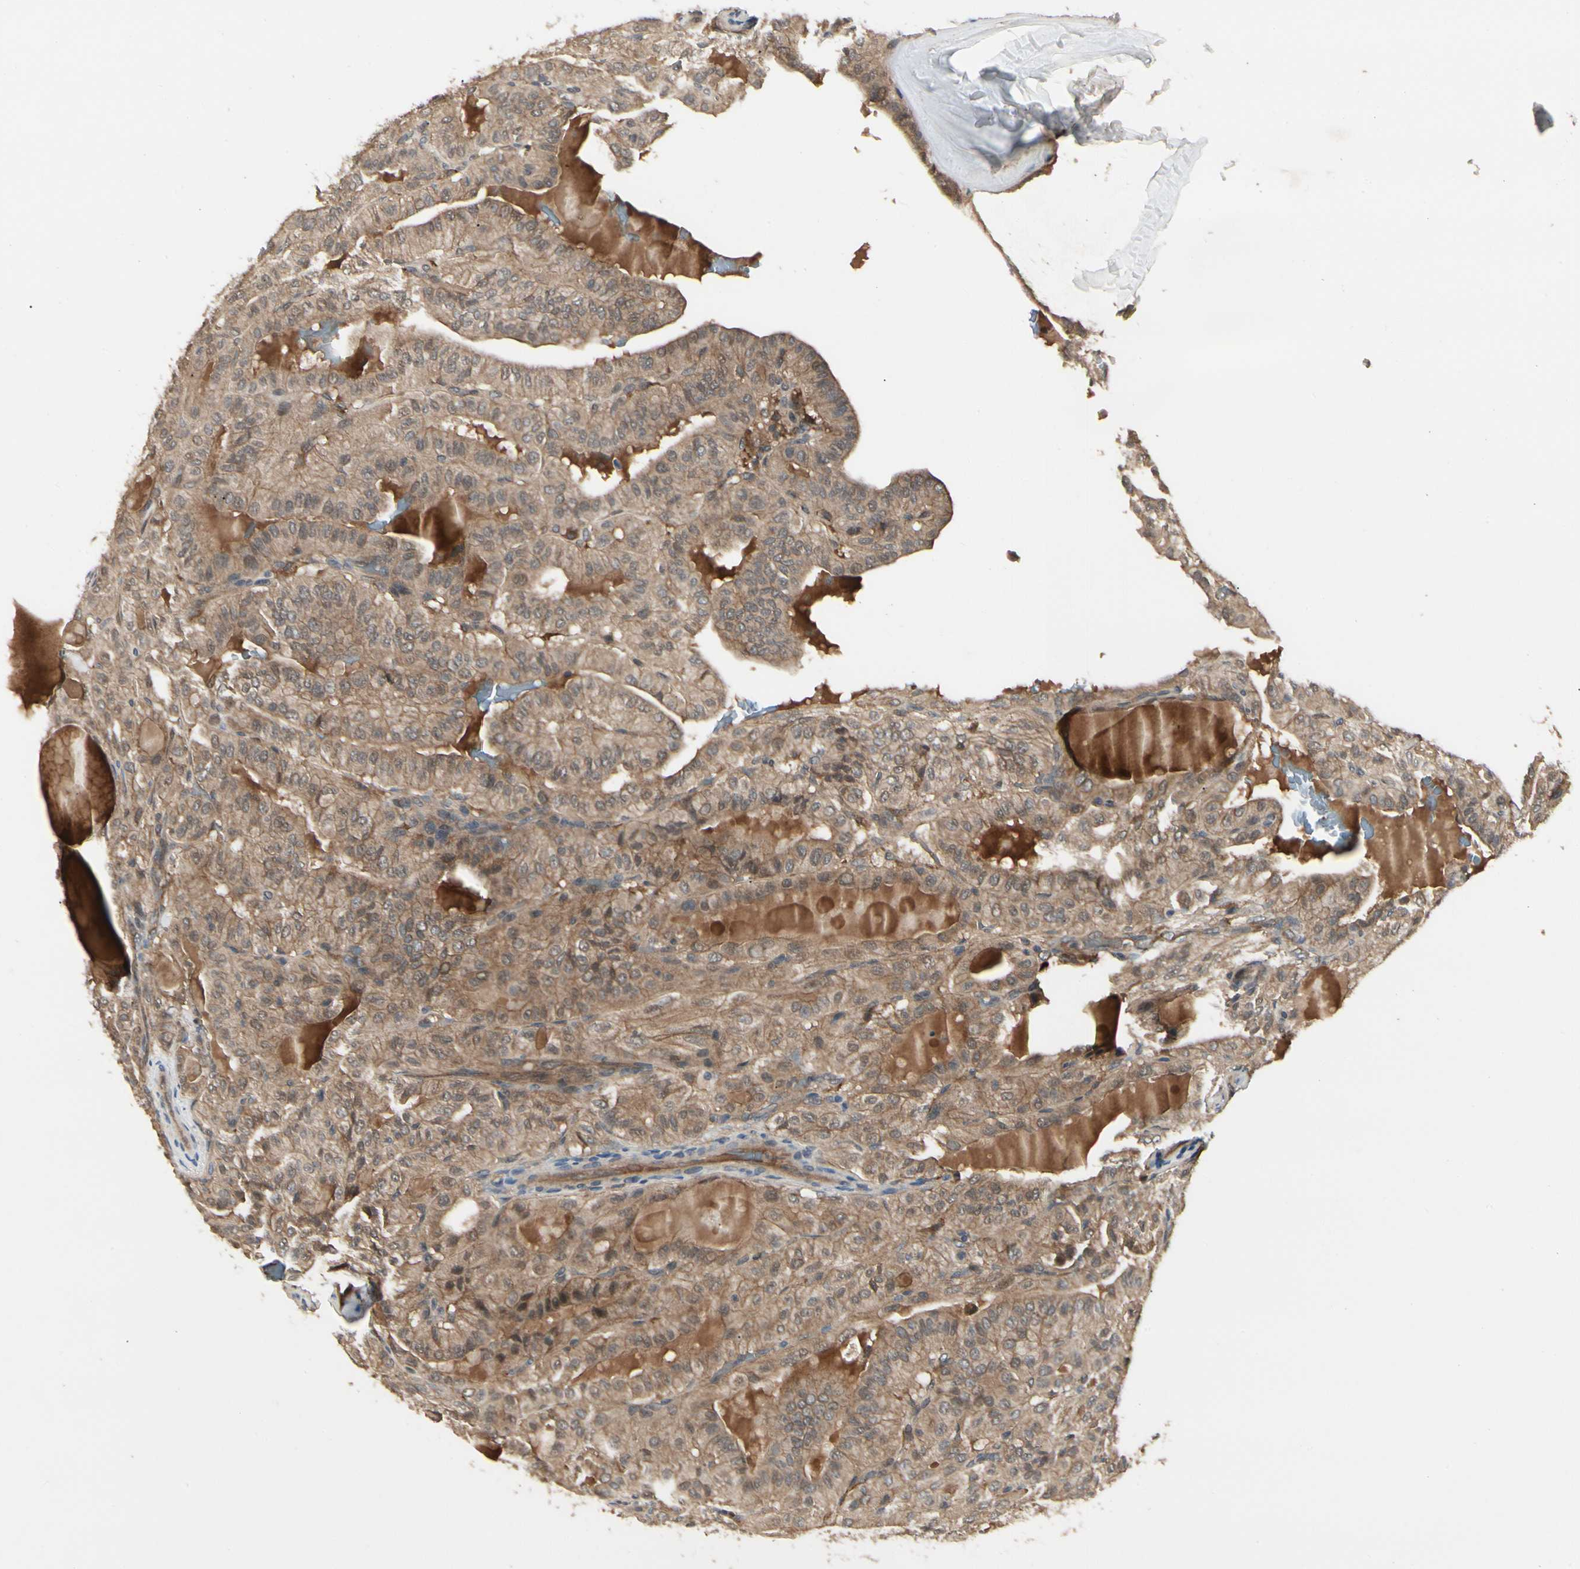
{"staining": {"intensity": "moderate", "quantity": ">75%", "location": "cytoplasmic/membranous"}, "tissue": "thyroid cancer", "cell_type": "Tumor cells", "image_type": "cancer", "snomed": [{"axis": "morphology", "description": "Papillary adenocarcinoma, NOS"}, {"axis": "topography", "description": "Thyroid gland"}], "caption": "Immunohistochemistry (IHC) staining of papillary adenocarcinoma (thyroid), which exhibits medium levels of moderate cytoplasmic/membranous staining in approximately >75% of tumor cells indicating moderate cytoplasmic/membranous protein expression. The staining was performed using DAB (brown) for protein detection and nuclei were counterstained in hematoxylin (blue).", "gene": "RNF14", "patient": {"sex": "male", "age": 77}}